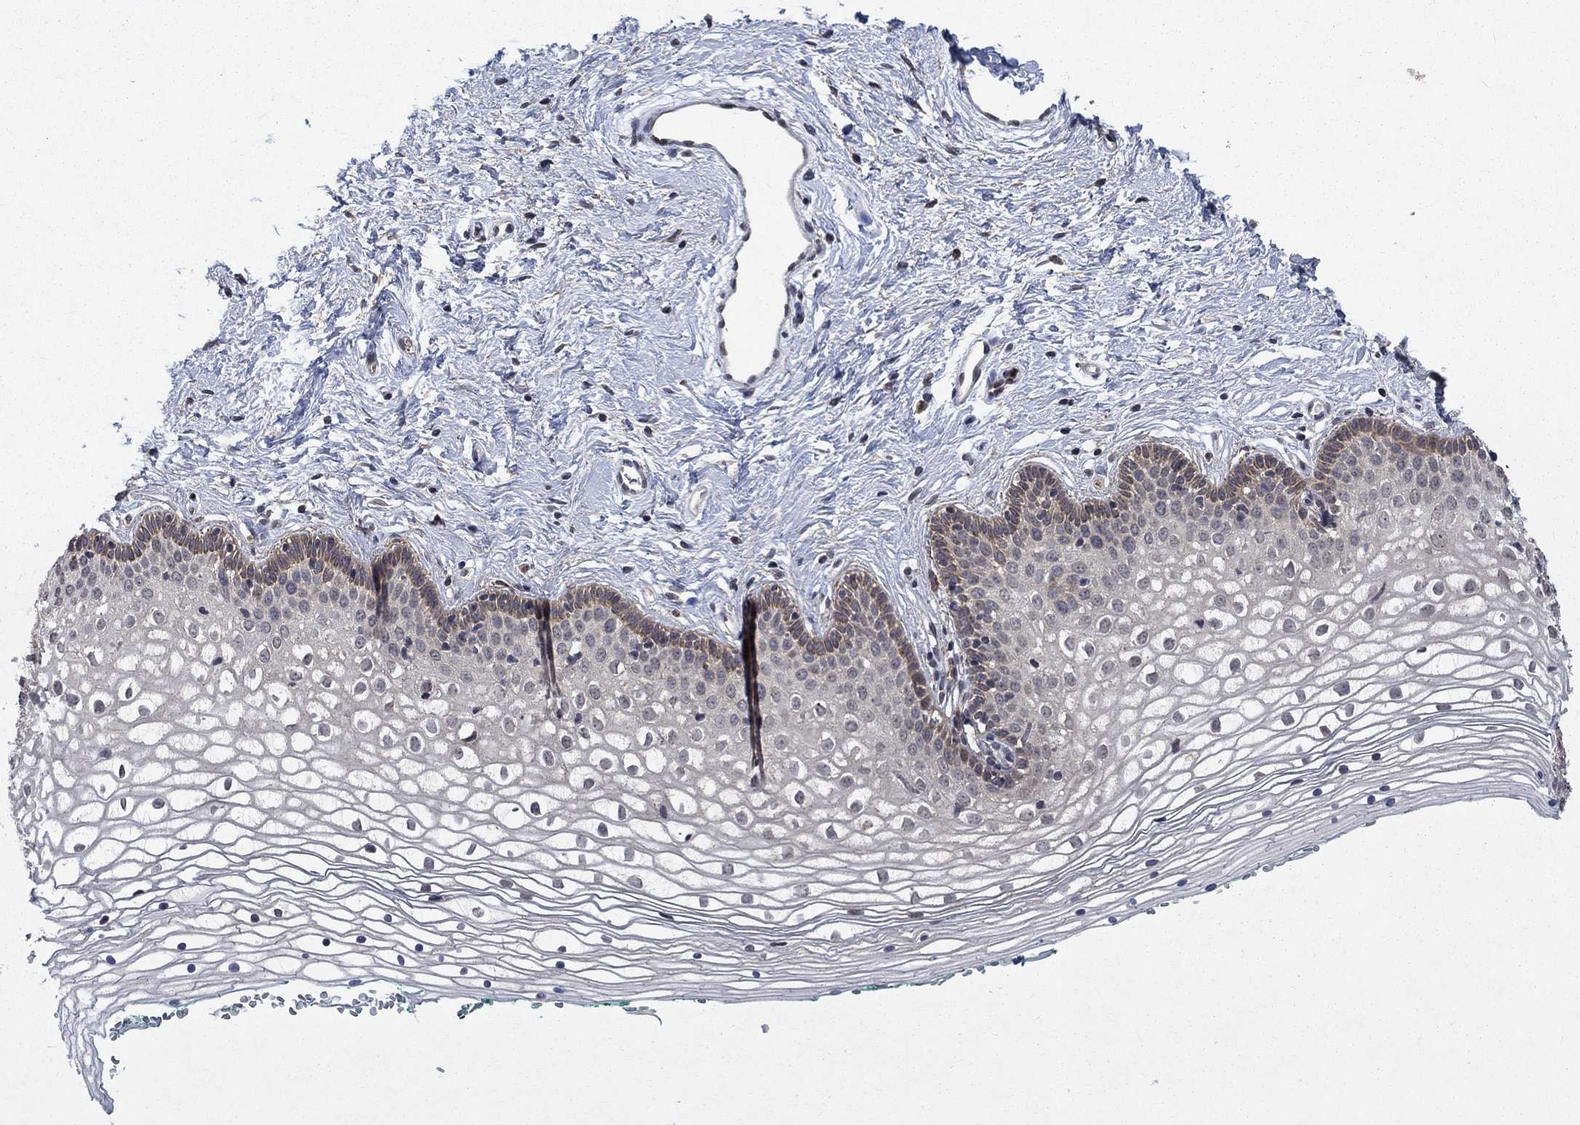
{"staining": {"intensity": "negative", "quantity": "none", "location": "none"}, "tissue": "vagina", "cell_type": "Squamous epithelial cells", "image_type": "normal", "snomed": [{"axis": "morphology", "description": "Normal tissue, NOS"}, {"axis": "topography", "description": "Vagina"}], "caption": "Vagina stained for a protein using immunohistochemistry (IHC) exhibits no expression squamous epithelial cells.", "gene": "PPP1R9A", "patient": {"sex": "female", "age": 36}}